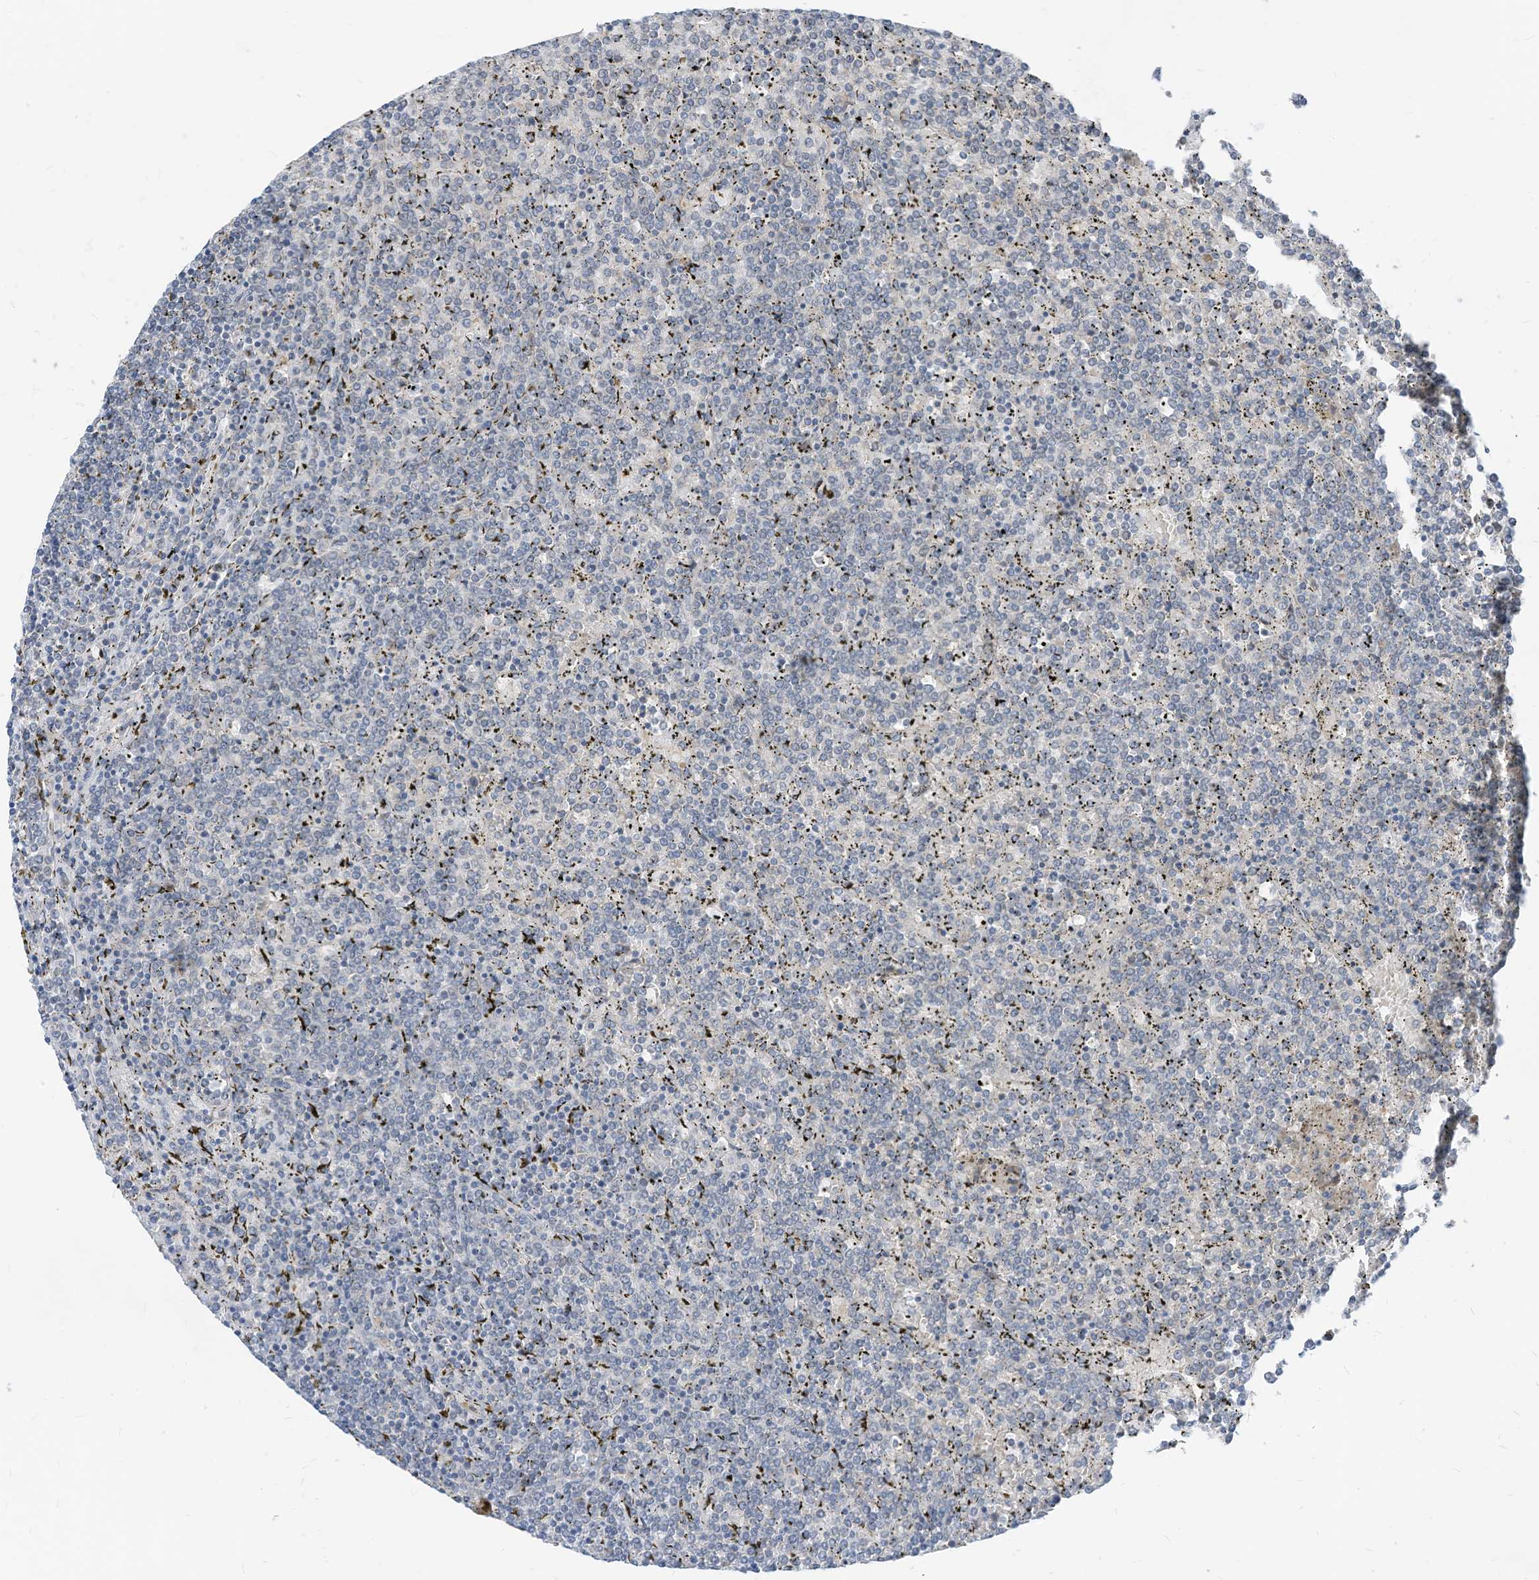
{"staining": {"intensity": "negative", "quantity": "none", "location": "none"}, "tissue": "lymphoma", "cell_type": "Tumor cells", "image_type": "cancer", "snomed": [{"axis": "morphology", "description": "Malignant lymphoma, non-Hodgkin's type, Low grade"}, {"axis": "topography", "description": "Spleen"}], "caption": "A photomicrograph of low-grade malignant lymphoma, non-Hodgkin's type stained for a protein displays no brown staining in tumor cells.", "gene": "LDAH", "patient": {"sex": "female", "age": 19}}